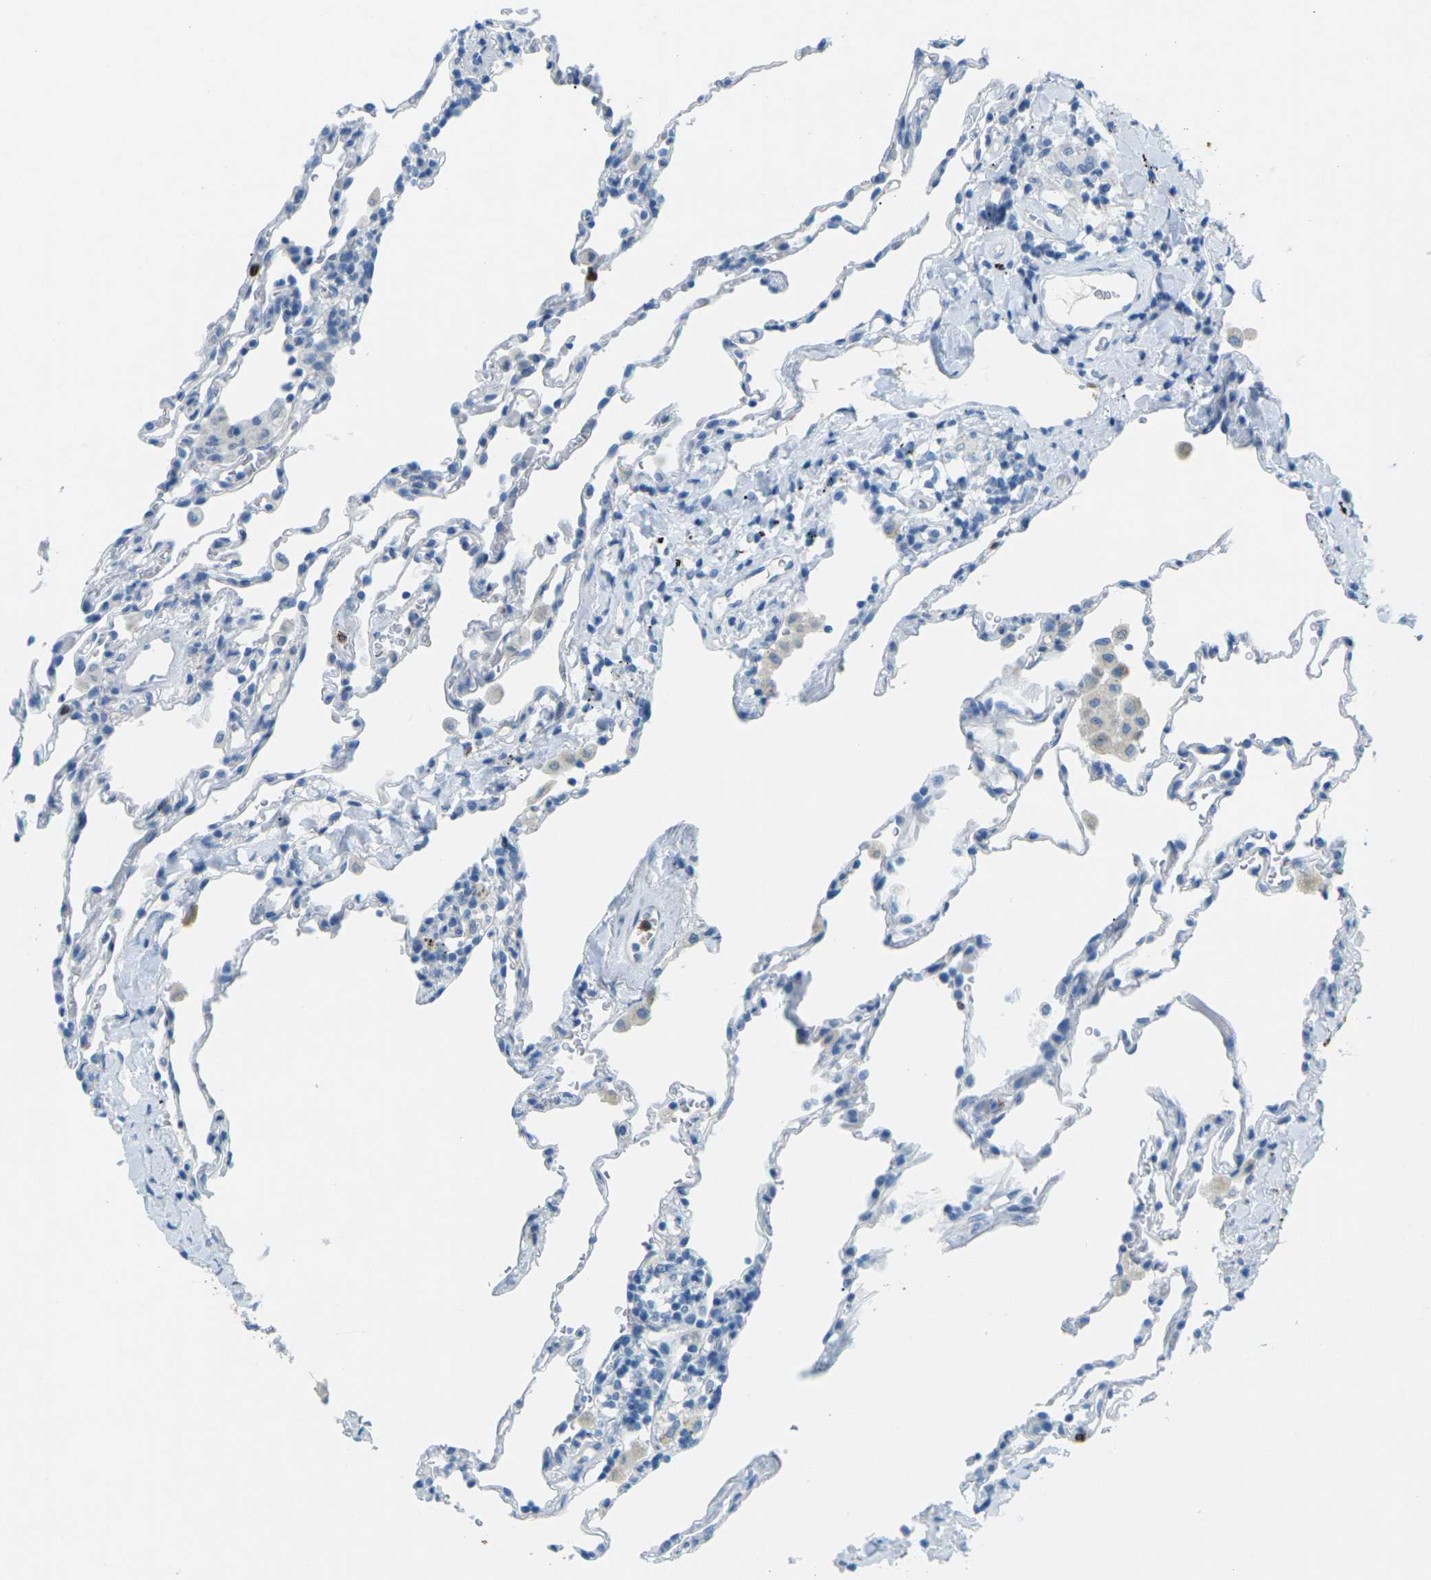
{"staining": {"intensity": "negative", "quantity": "none", "location": "none"}, "tissue": "lung", "cell_type": "Alveolar cells", "image_type": "normal", "snomed": [{"axis": "morphology", "description": "Normal tissue, NOS"}, {"axis": "topography", "description": "Lung"}], "caption": "A micrograph of human lung is negative for staining in alveolar cells. (DAB (3,3'-diaminobenzidine) immunohistochemistry (IHC) visualized using brightfield microscopy, high magnification).", "gene": "CDH16", "patient": {"sex": "male", "age": 59}}